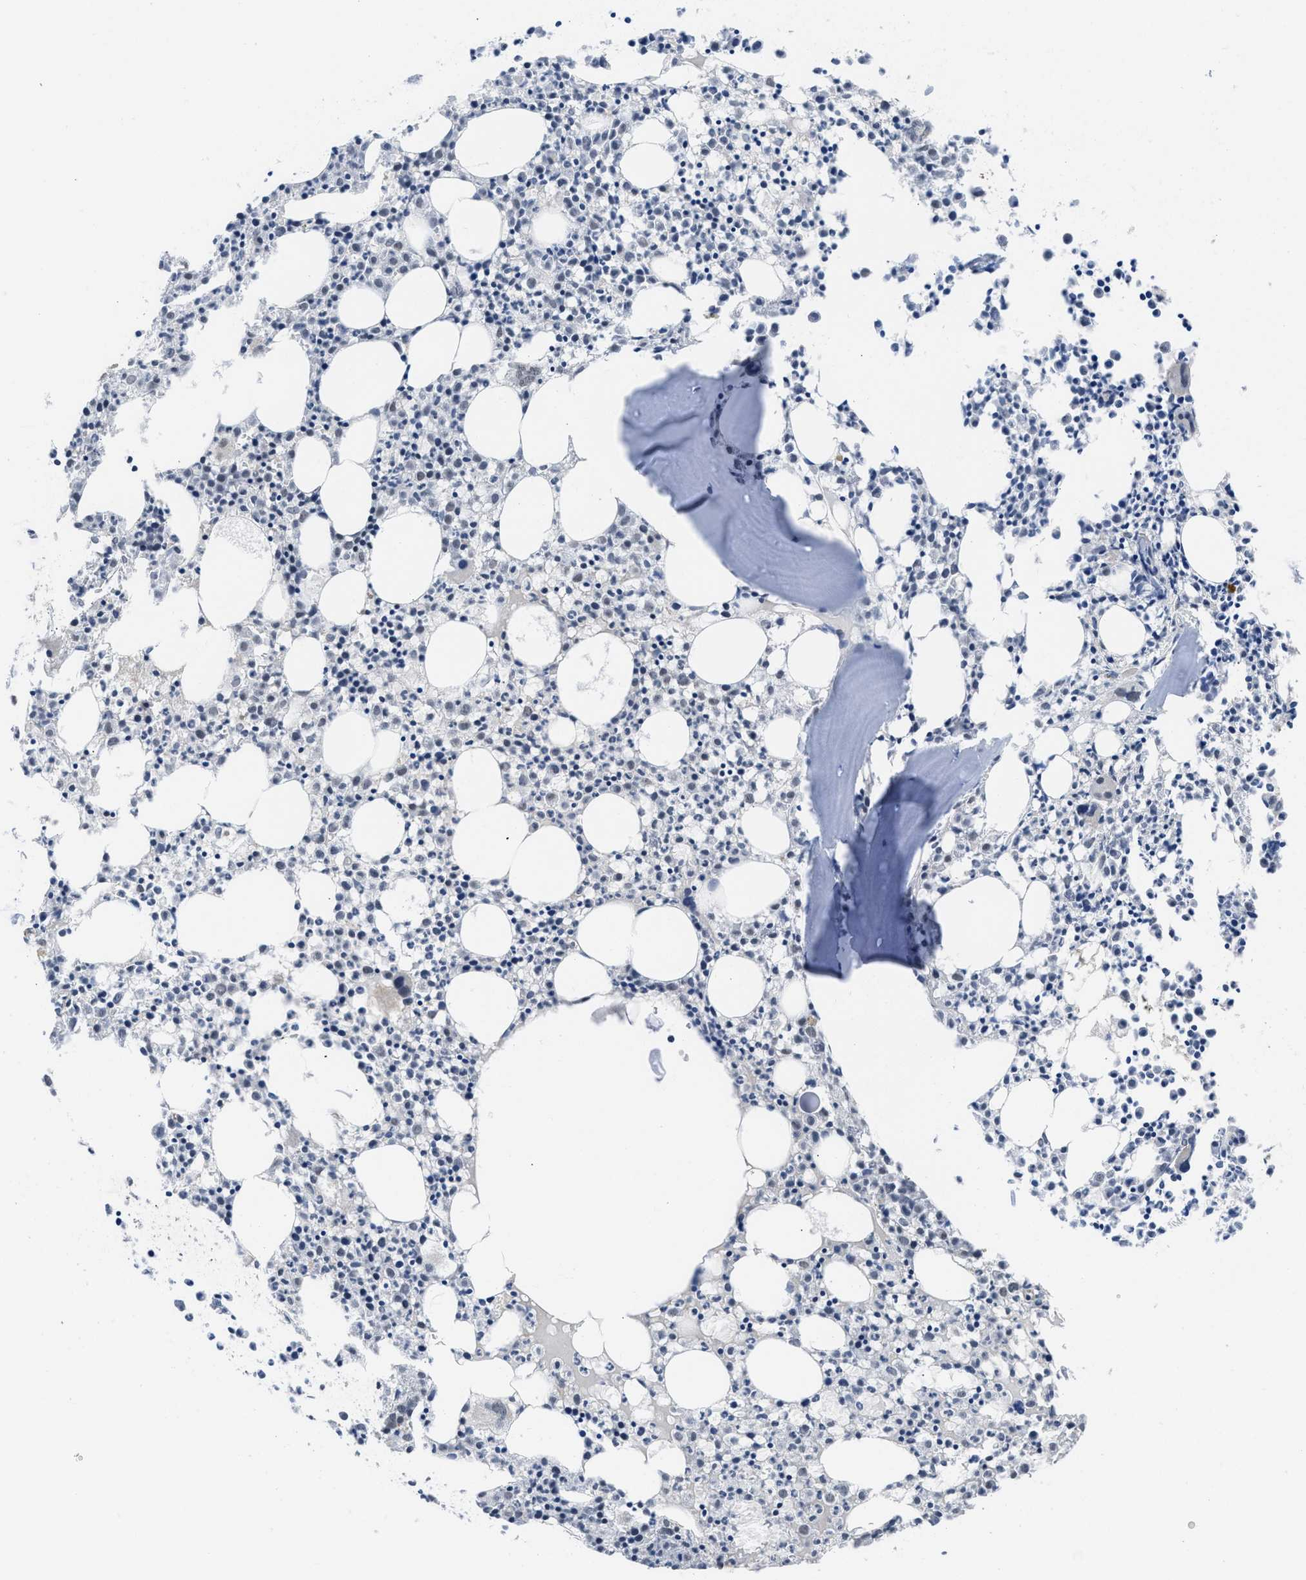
{"staining": {"intensity": "weak", "quantity": "25%-75%", "location": "cytoplasmic/membranous,nuclear"}, "tissue": "bone marrow", "cell_type": "Hematopoietic cells", "image_type": "normal", "snomed": [{"axis": "morphology", "description": "Normal tissue, NOS"}, {"axis": "morphology", "description": "Inflammation, NOS"}, {"axis": "topography", "description": "Bone marrow"}], "caption": "Bone marrow stained with immunohistochemistry (IHC) exhibits weak cytoplasmic/membranous,nuclear staining in about 25%-75% of hematopoietic cells. (brown staining indicates protein expression, while blue staining denotes nuclei).", "gene": "TERF2IP", "patient": {"sex": "male", "age": 25}}